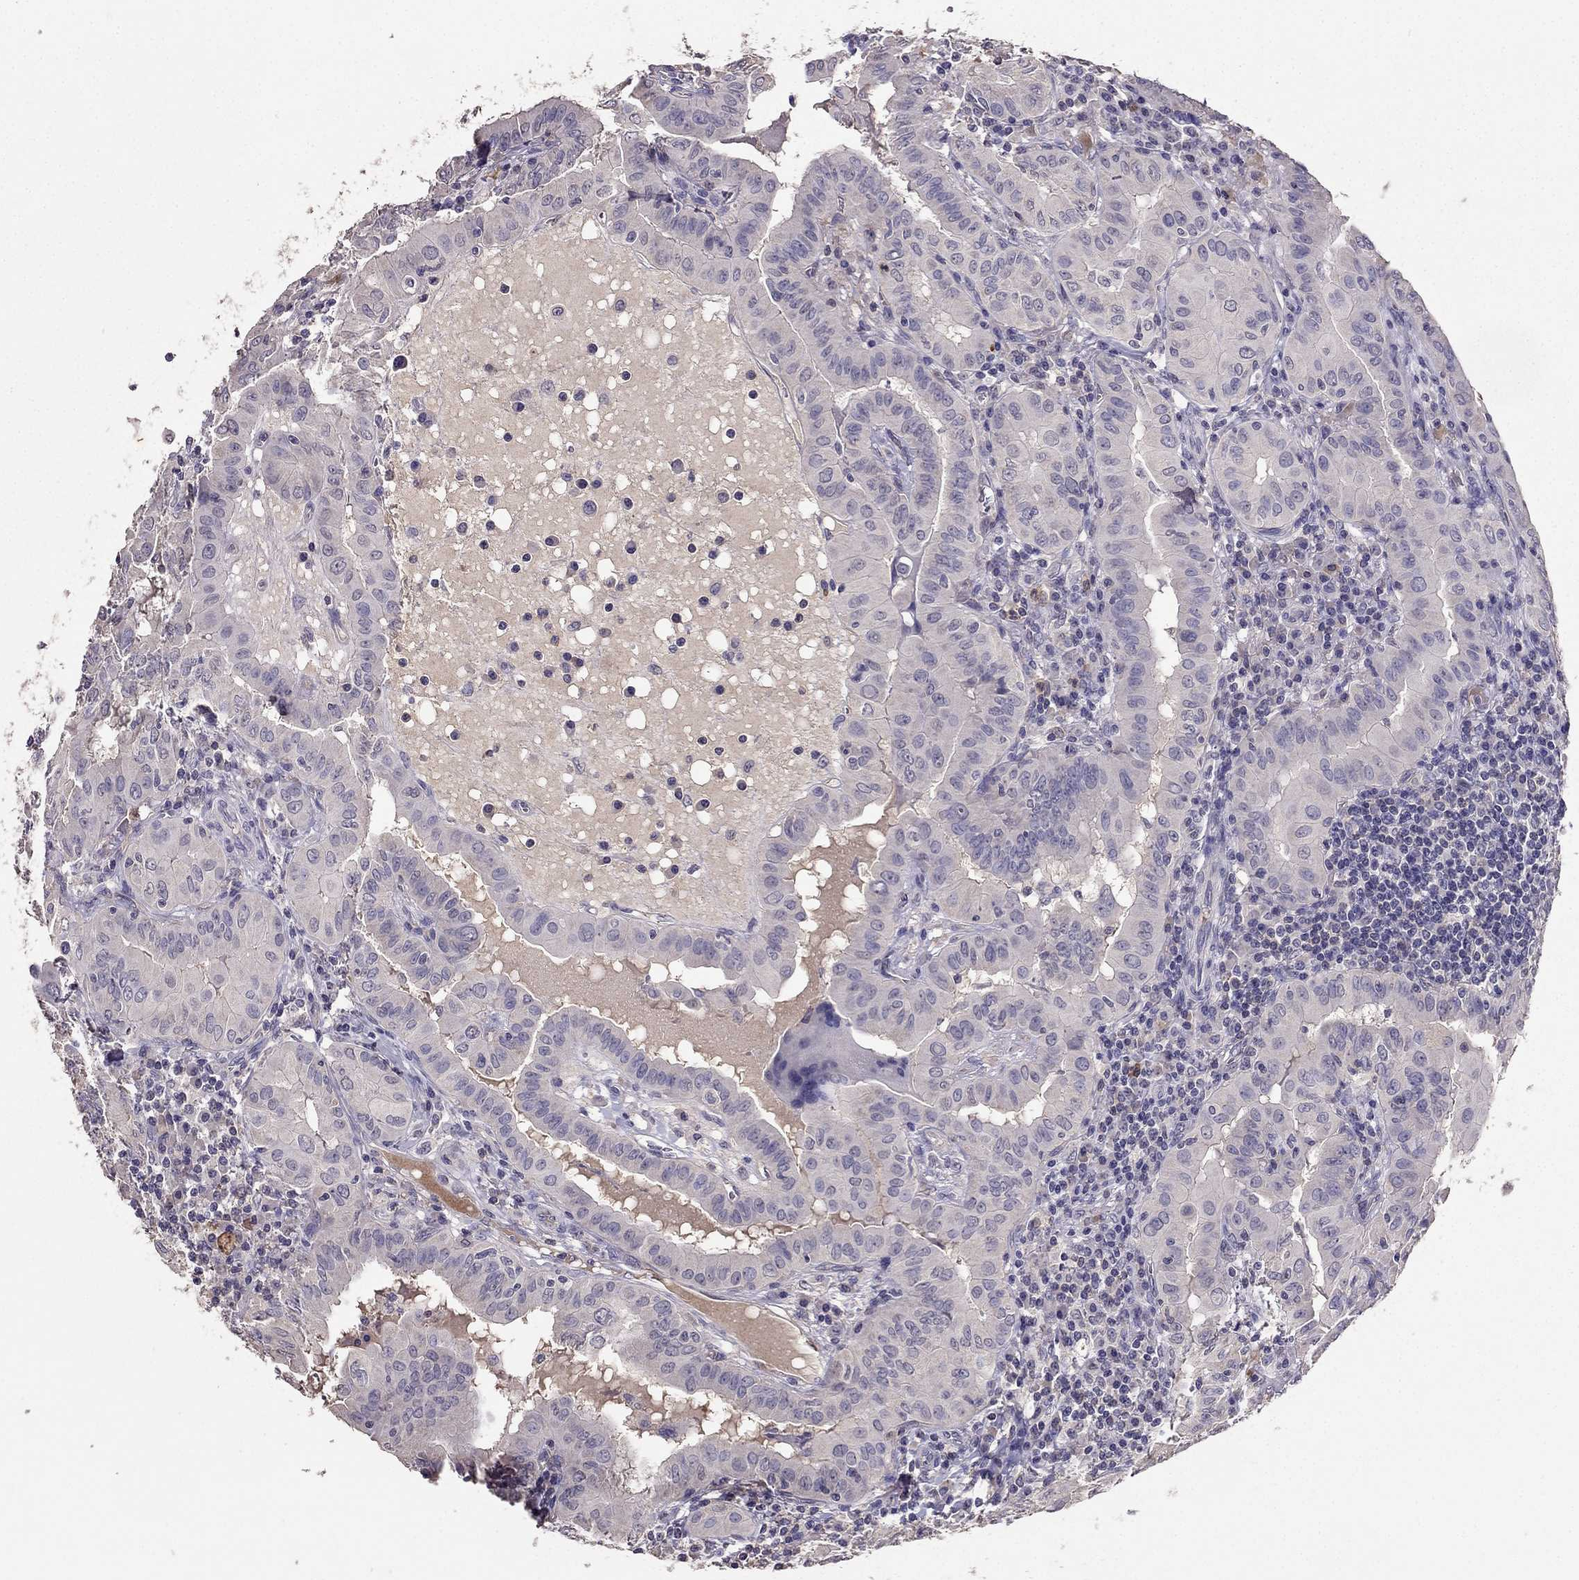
{"staining": {"intensity": "negative", "quantity": "none", "location": "none"}, "tissue": "thyroid cancer", "cell_type": "Tumor cells", "image_type": "cancer", "snomed": [{"axis": "morphology", "description": "Papillary adenocarcinoma, NOS"}, {"axis": "topography", "description": "Thyroid gland"}], "caption": "This is an immunohistochemistry photomicrograph of thyroid papillary adenocarcinoma. There is no expression in tumor cells.", "gene": "RFLNB", "patient": {"sex": "female", "age": 37}}